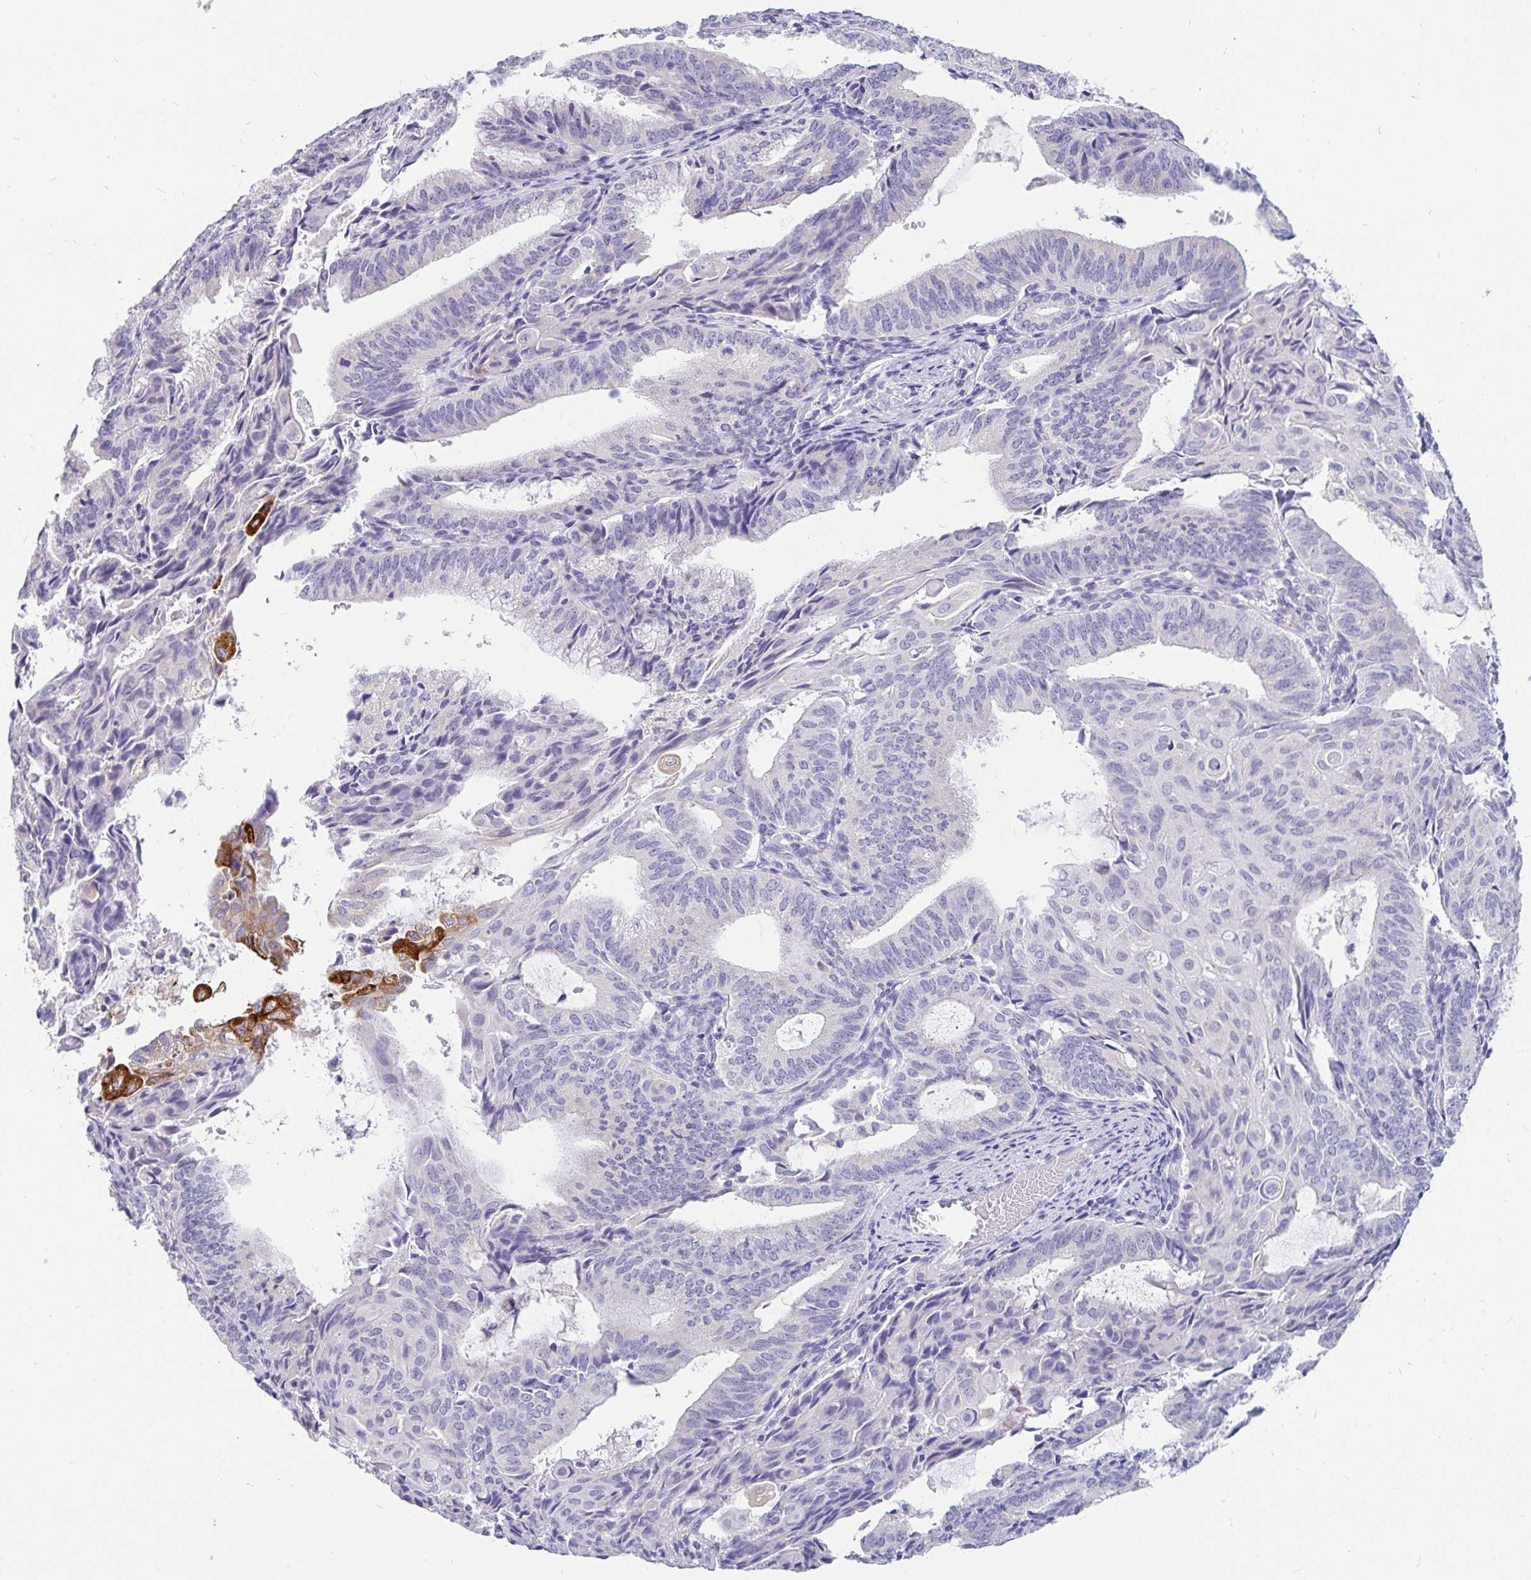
{"staining": {"intensity": "strong", "quantity": "<25%", "location": "cytoplasmic/membranous"}, "tissue": "endometrial cancer", "cell_type": "Tumor cells", "image_type": "cancer", "snomed": [{"axis": "morphology", "description": "Adenocarcinoma, NOS"}, {"axis": "topography", "description": "Endometrium"}], "caption": "Endometrial adenocarcinoma stained for a protein (brown) shows strong cytoplasmic/membranous positive expression in about <25% of tumor cells.", "gene": "INTS5", "patient": {"sex": "female", "age": 49}}